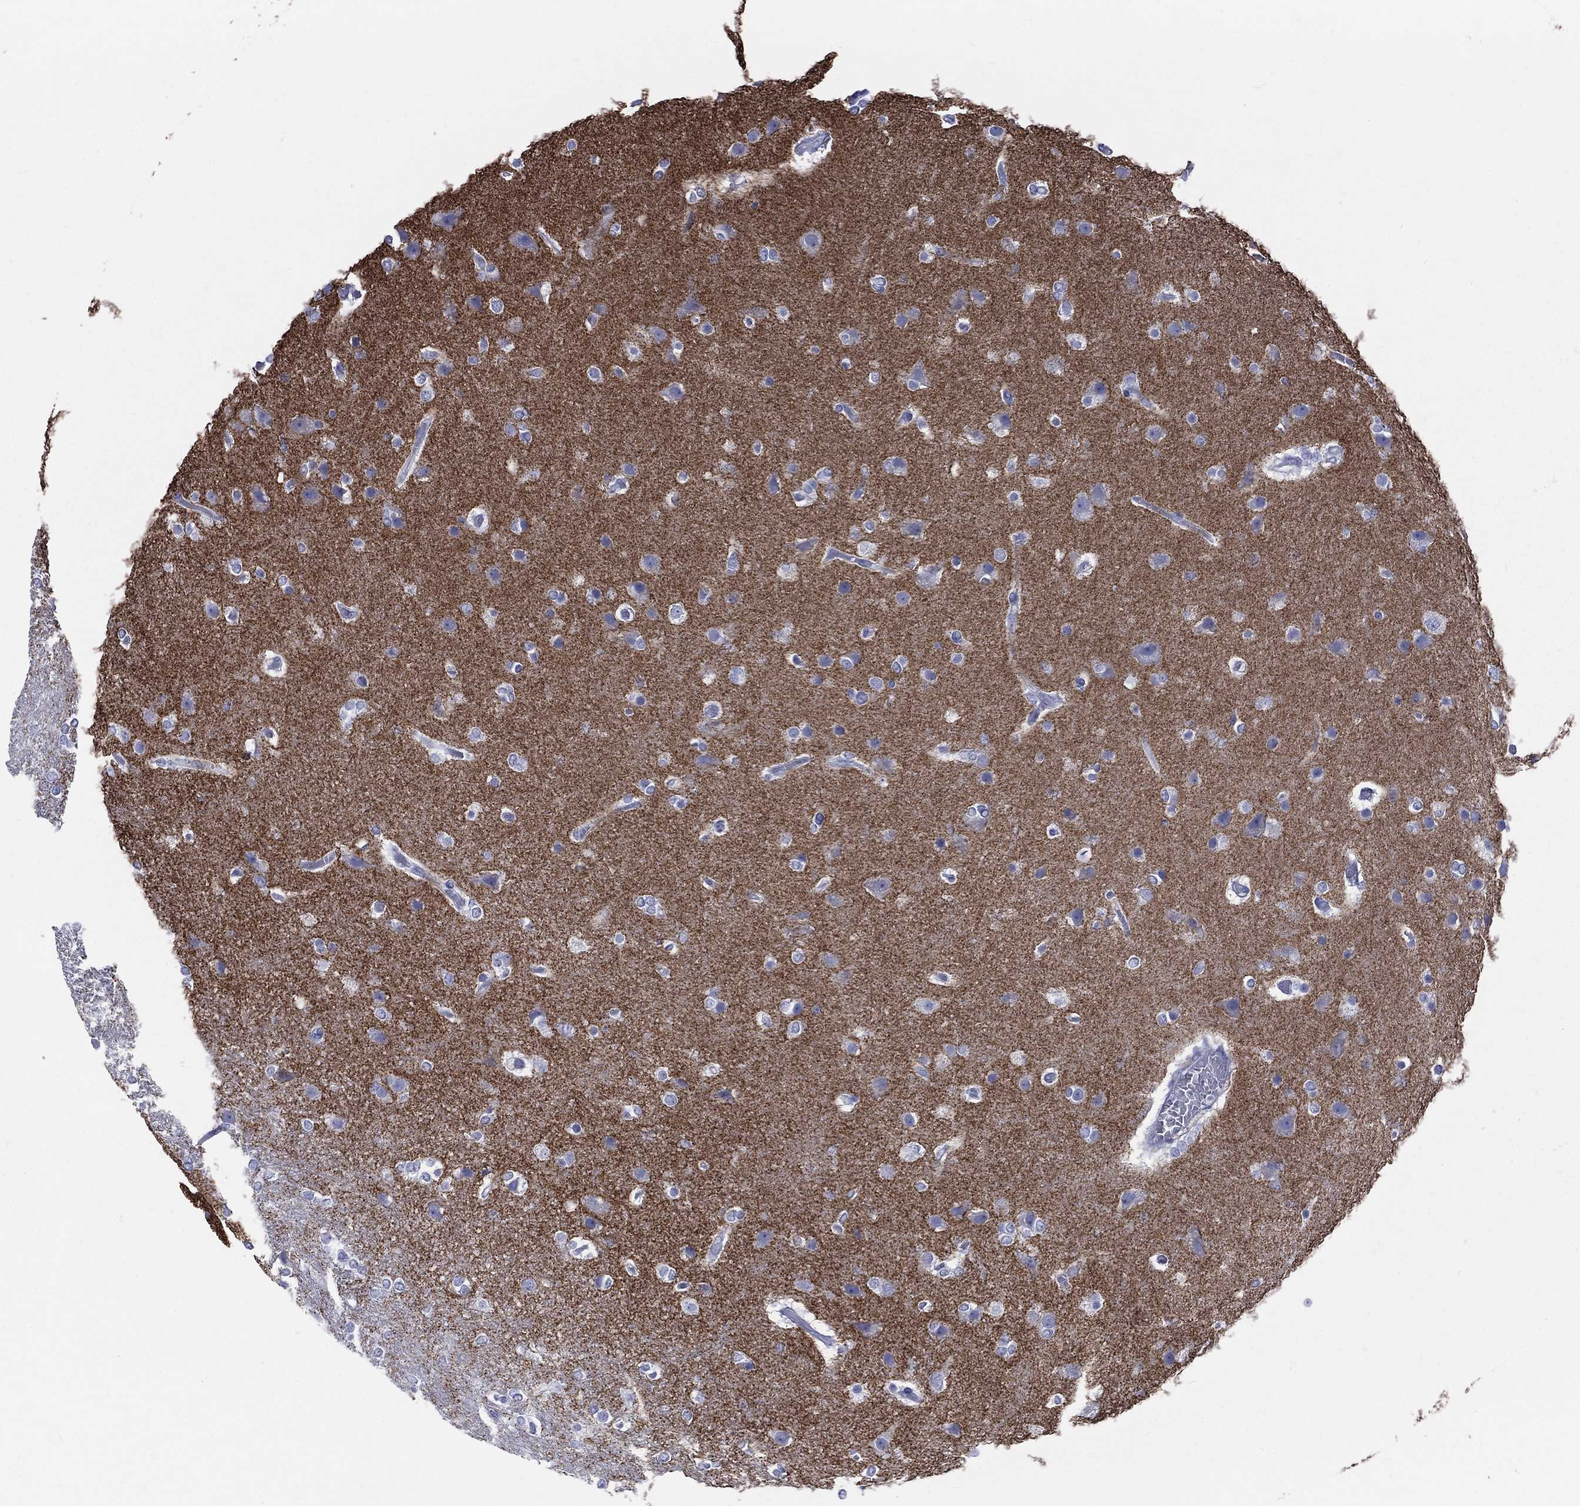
{"staining": {"intensity": "negative", "quantity": "none", "location": "none"}, "tissue": "glioma", "cell_type": "Tumor cells", "image_type": "cancer", "snomed": [{"axis": "morphology", "description": "Glioma, malignant, High grade"}, {"axis": "topography", "description": "Brain"}], "caption": "Immunohistochemistry (IHC) of human malignant high-grade glioma reveals no expression in tumor cells.", "gene": "SYP", "patient": {"sex": "female", "age": 61}}